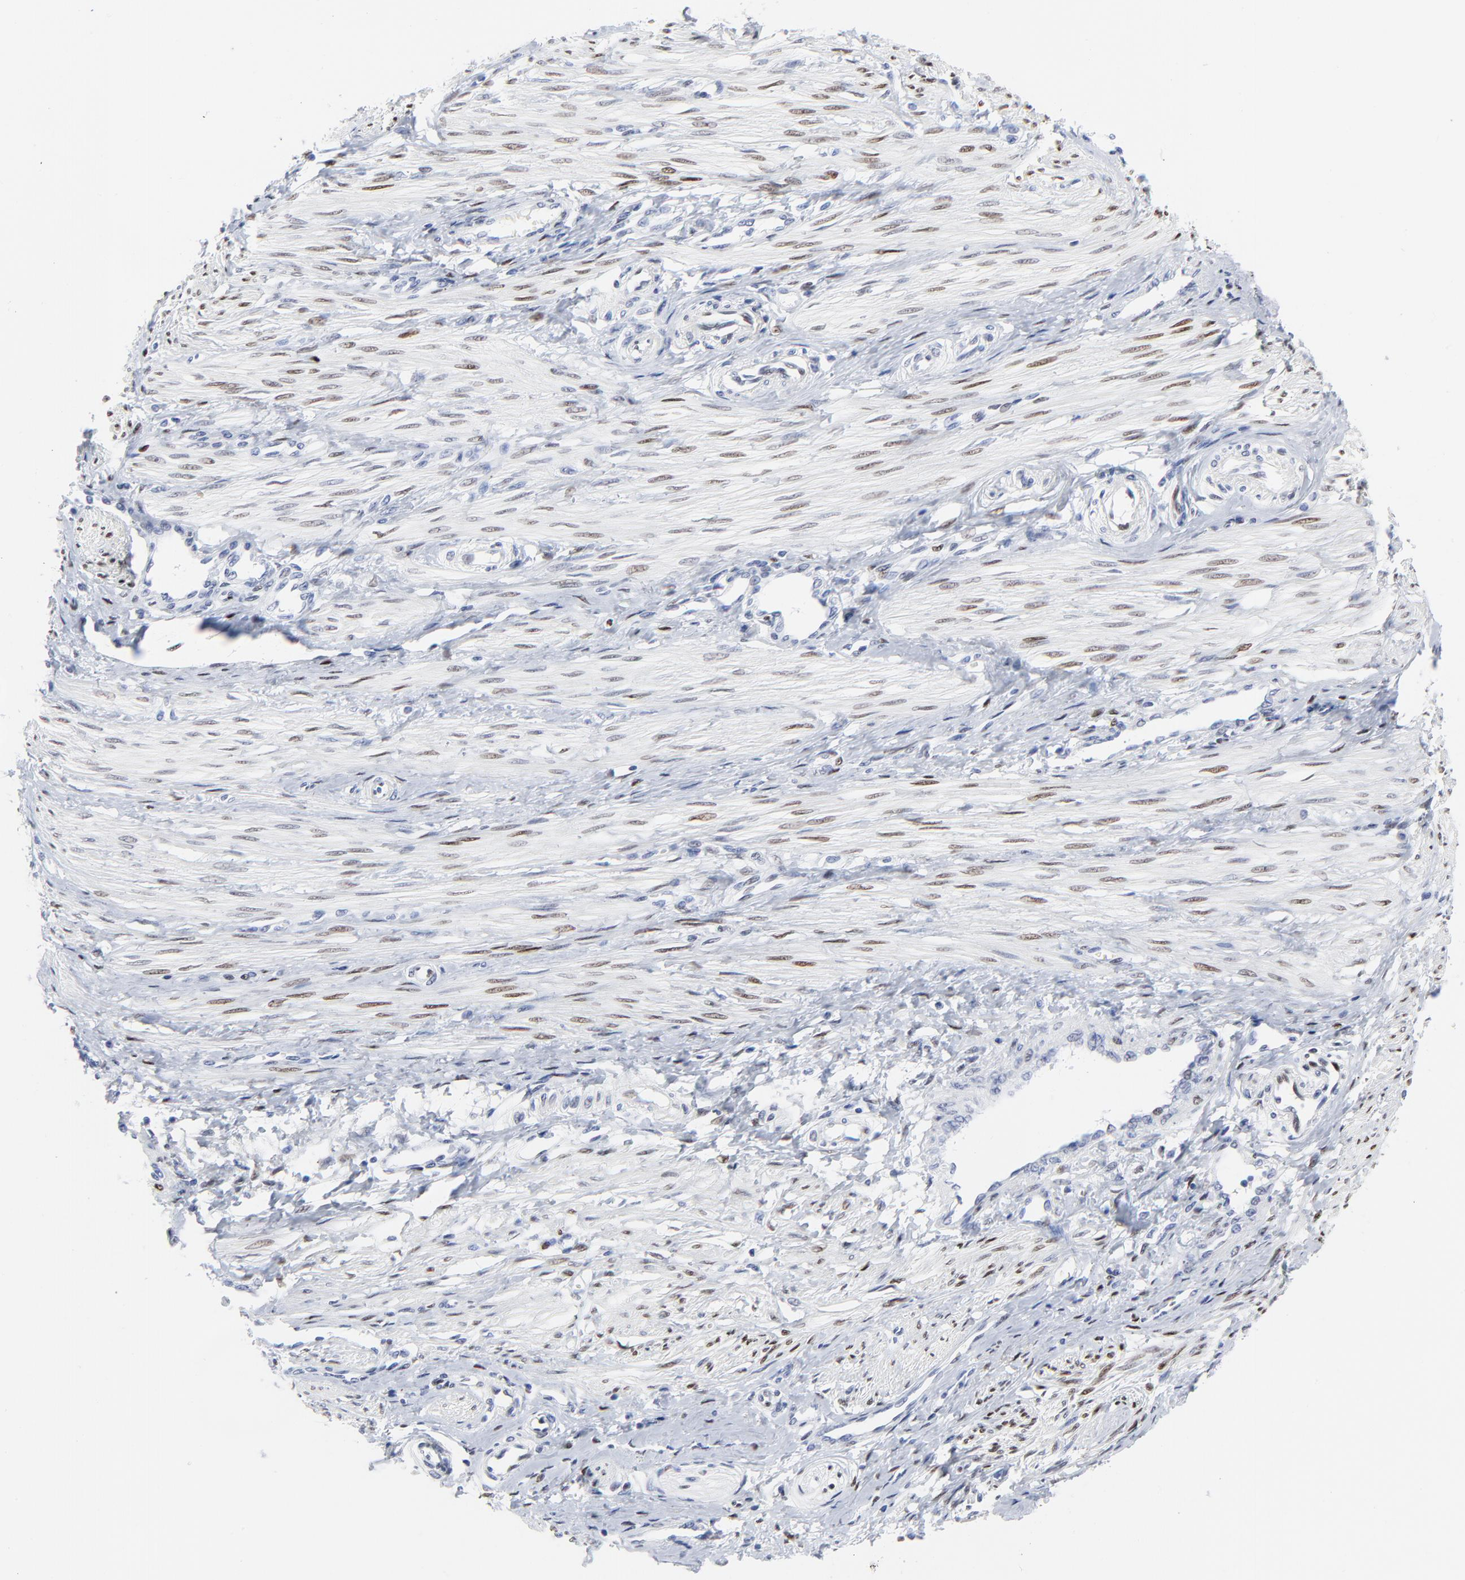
{"staining": {"intensity": "moderate", "quantity": "25%-75%", "location": "nuclear"}, "tissue": "smooth muscle", "cell_type": "Smooth muscle cells", "image_type": "normal", "snomed": [{"axis": "morphology", "description": "Normal tissue, NOS"}, {"axis": "topography", "description": "Smooth muscle"}, {"axis": "topography", "description": "Uterus"}], "caption": "Immunohistochemistry micrograph of unremarkable smooth muscle: smooth muscle stained using immunohistochemistry reveals medium levels of moderate protein expression localized specifically in the nuclear of smooth muscle cells, appearing as a nuclear brown color.", "gene": "JUN", "patient": {"sex": "female", "age": 39}}